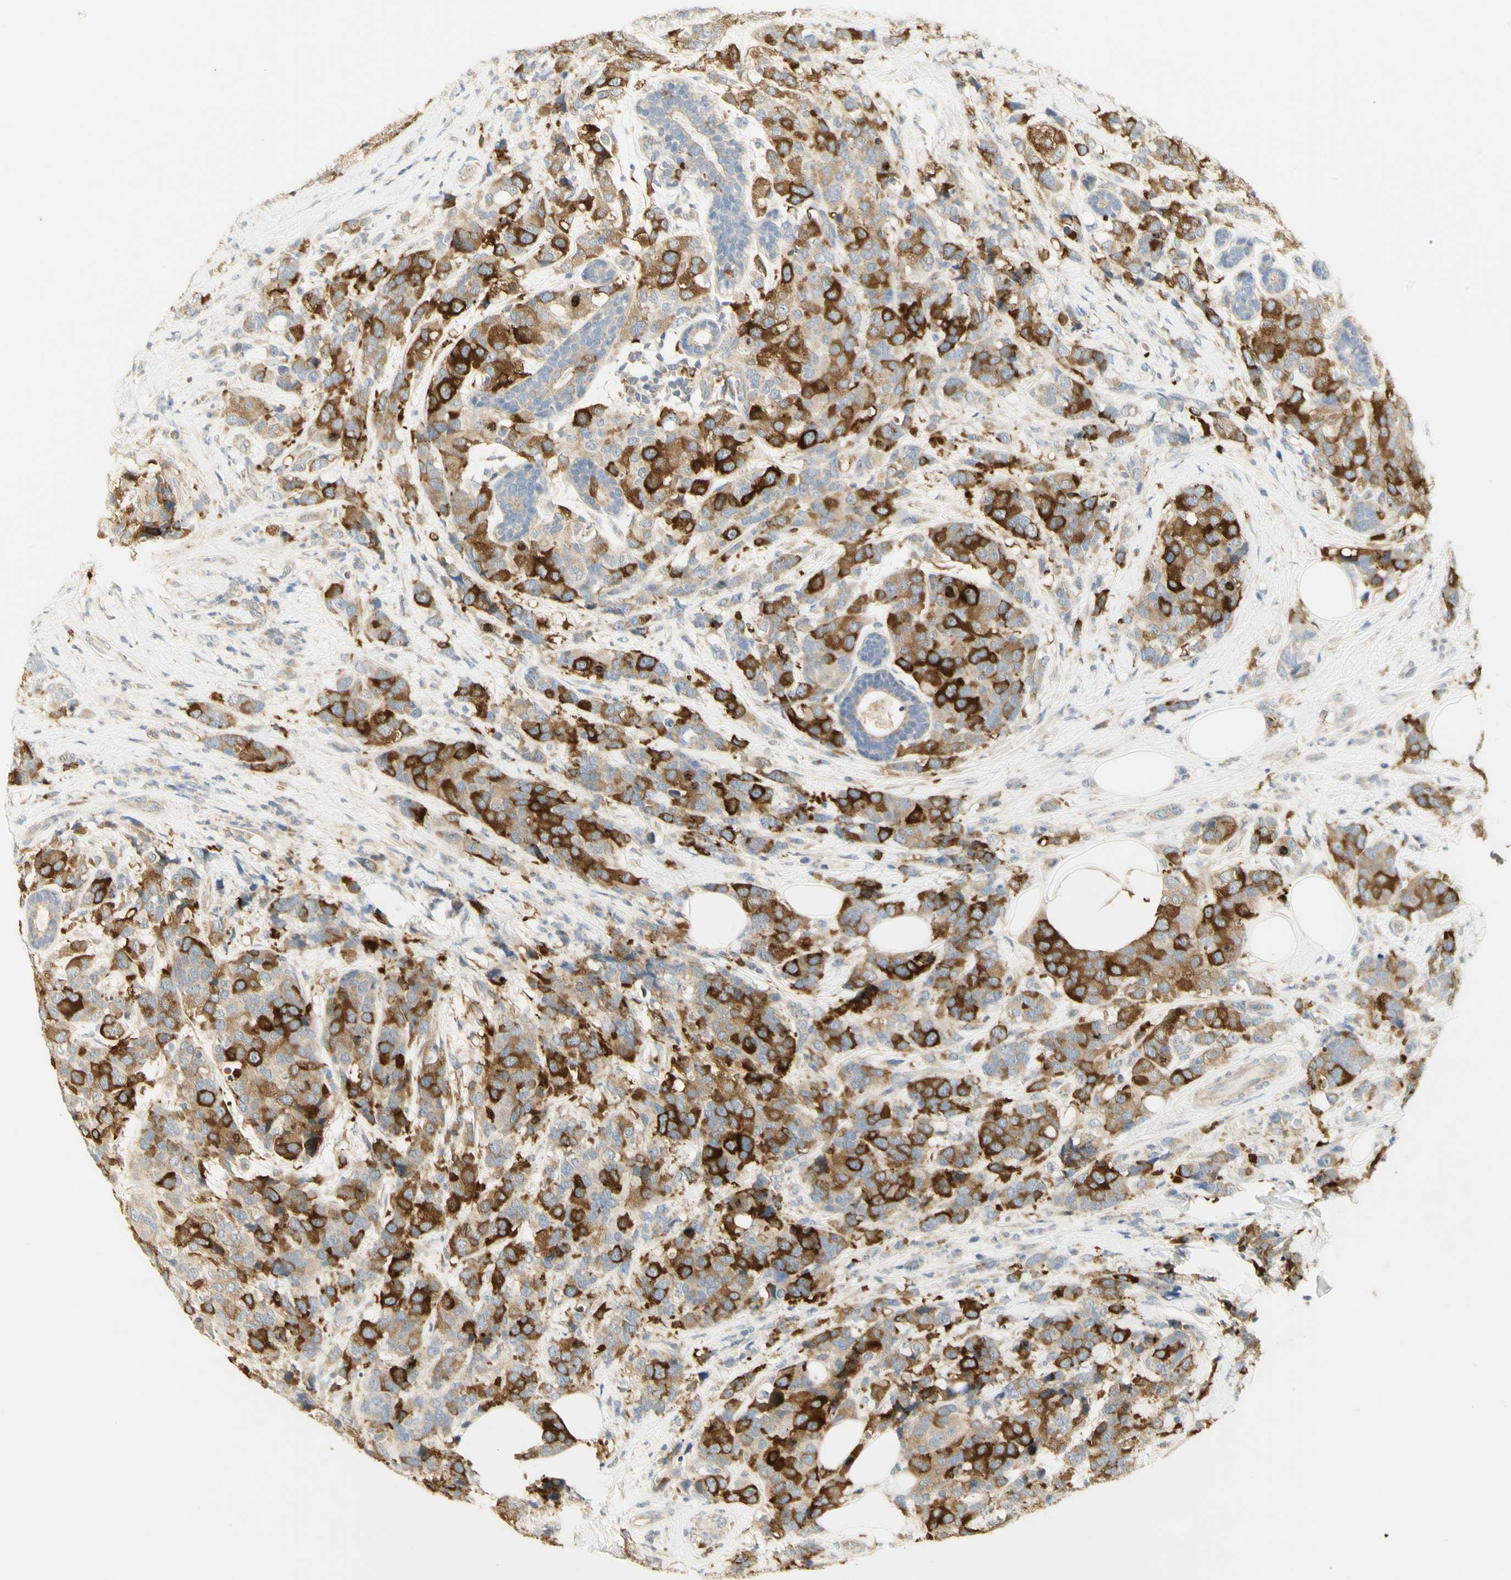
{"staining": {"intensity": "strong", "quantity": ">75%", "location": "cytoplasmic/membranous"}, "tissue": "breast cancer", "cell_type": "Tumor cells", "image_type": "cancer", "snomed": [{"axis": "morphology", "description": "Lobular carcinoma"}, {"axis": "topography", "description": "Breast"}], "caption": "This histopathology image exhibits immunohistochemistry staining of lobular carcinoma (breast), with high strong cytoplasmic/membranous positivity in approximately >75% of tumor cells.", "gene": "KIF11", "patient": {"sex": "female", "age": 59}}